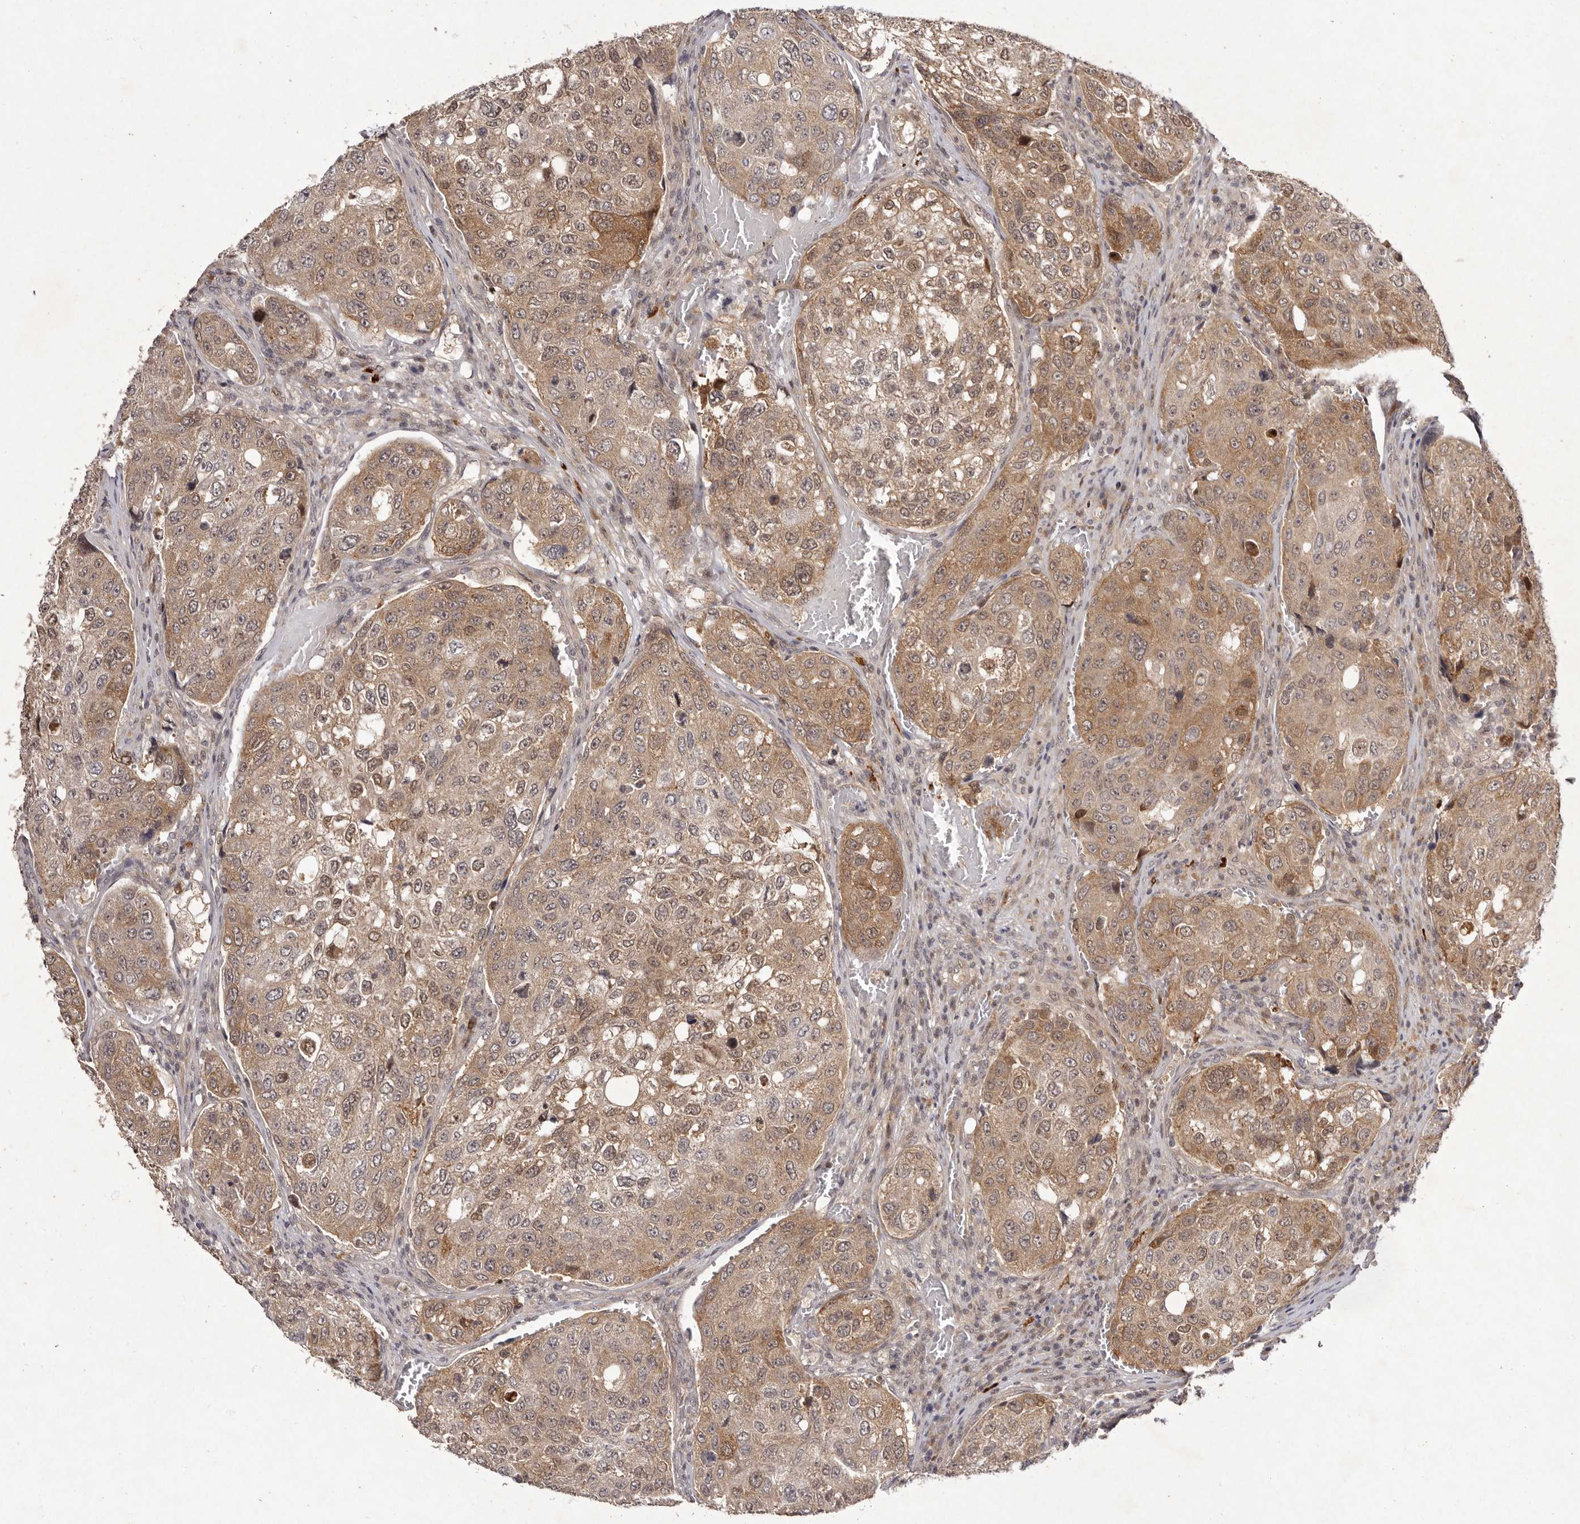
{"staining": {"intensity": "moderate", "quantity": ">75%", "location": "cytoplasmic/membranous,nuclear"}, "tissue": "urothelial cancer", "cell_type": "Tumor cells", "image_type": "cancer", "snomed": [{"axis": "morphology", "description": "Urothelial carcinoma, High grade"}, {"axis": "topography", "description": "Lymph node"}, {"axis": "topography", "description": "Urinary bladder"}], "caption": "Immunohistochemistry (IHC) micrograph of urothelial cancer stained for a protein (brown), which demonstrates medium levels of moderate cytoplasmic/membranous and nuclear positivity in about >75% of tumor cells.", "gene": "BUD31", "patient": {"sex": "male", "age": 51}}